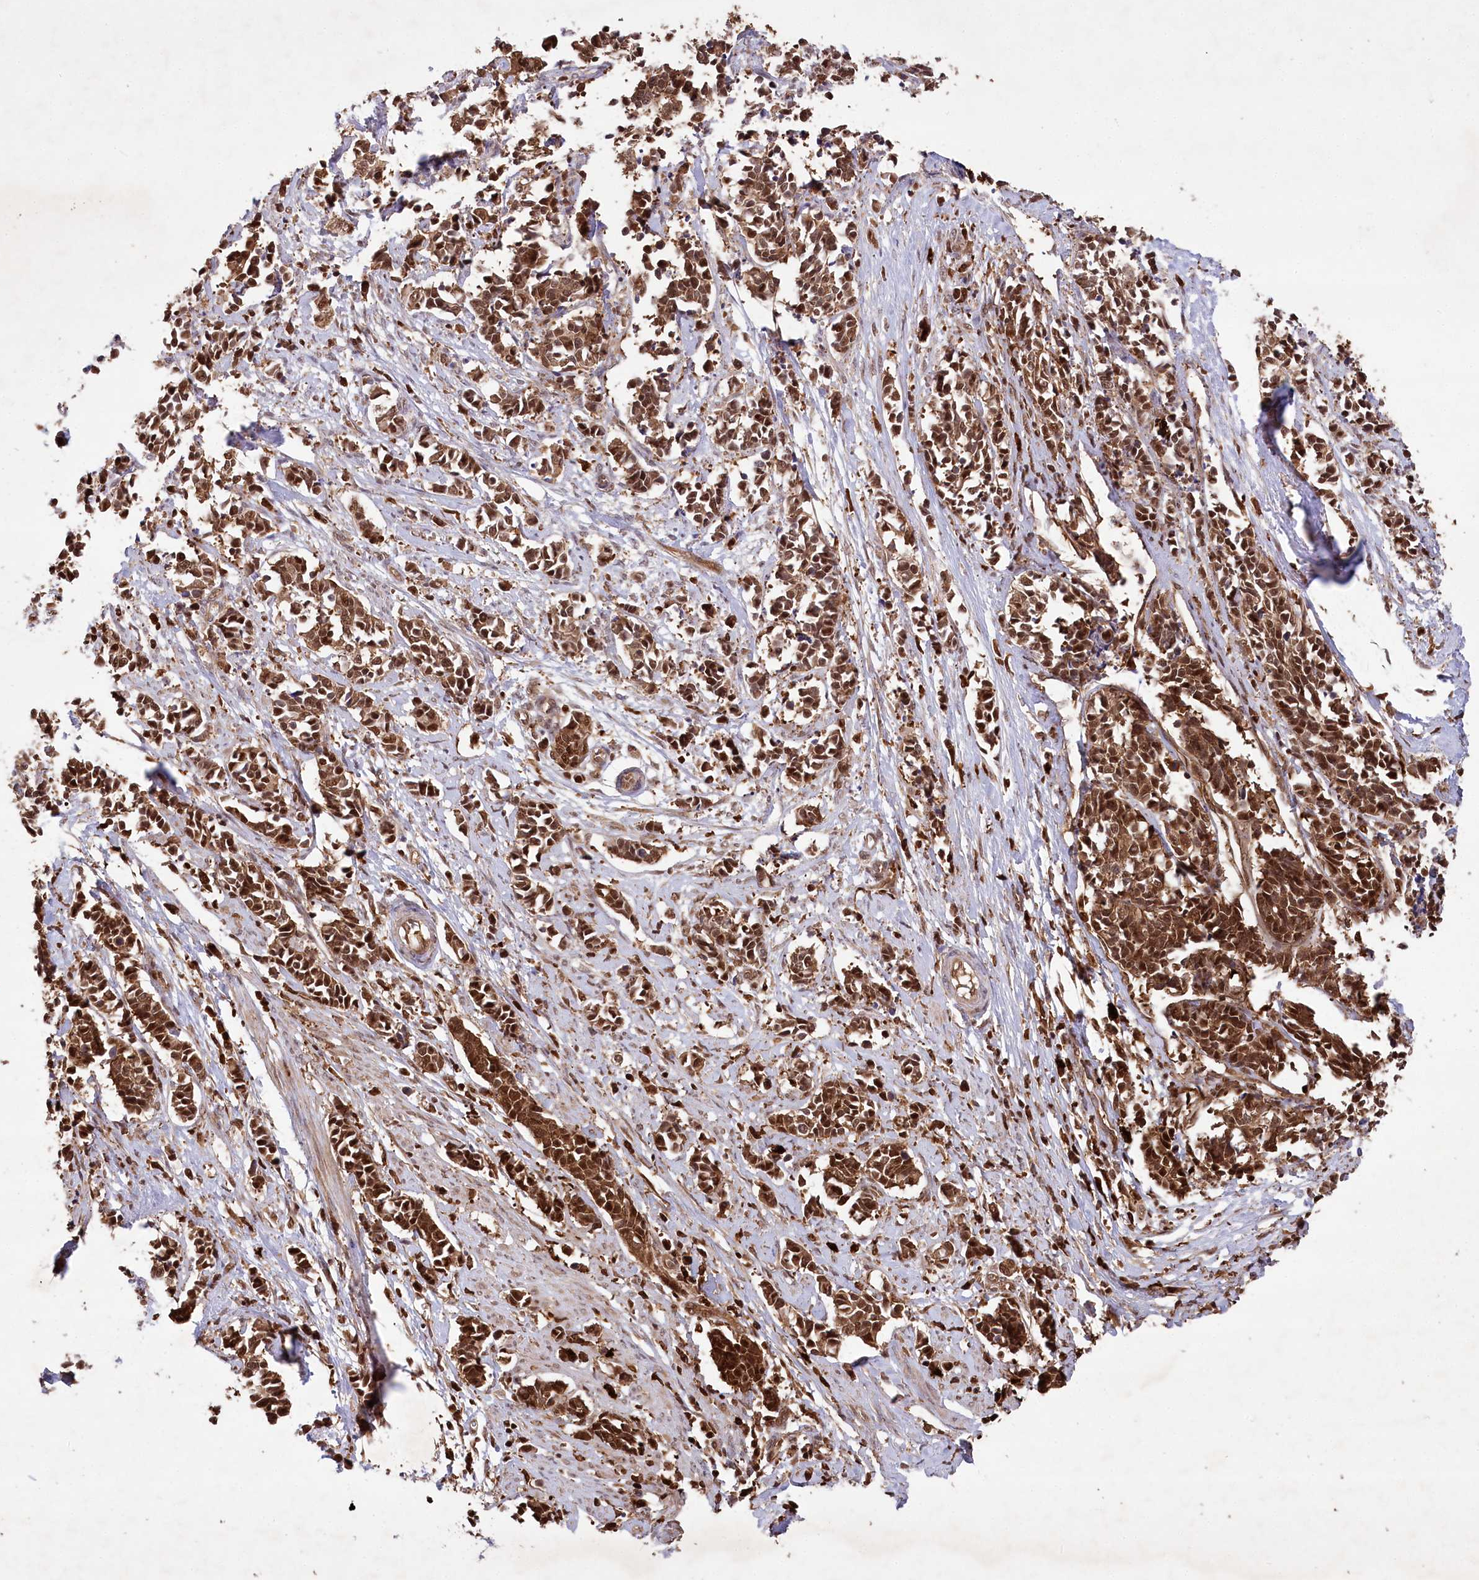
{"staining": {"intensity": "moderate", "quantity": ">75%", "location": "cytoplasmic/membranous,nuclear"}, "tissue": "cervical cancer", "cell_type": "Tumor cells", "image_type": "cancer", "snomed": [{"axis": "morphology", "description": "Normal tissue, NOS"}, {"axis": "morphology", "description": "Squamous cell carcinoma, NOS"}, {"axis": "topography", "description": "Cervix"}], "caption": "A brown stain labels moderate cytoplasmic/membranous and nuclear expression of a protein in cervical cancer (squamous cell carcinoma) tumor cells.", "gene": "LSG1", "patient": {"sex": "female", "age": 35}}